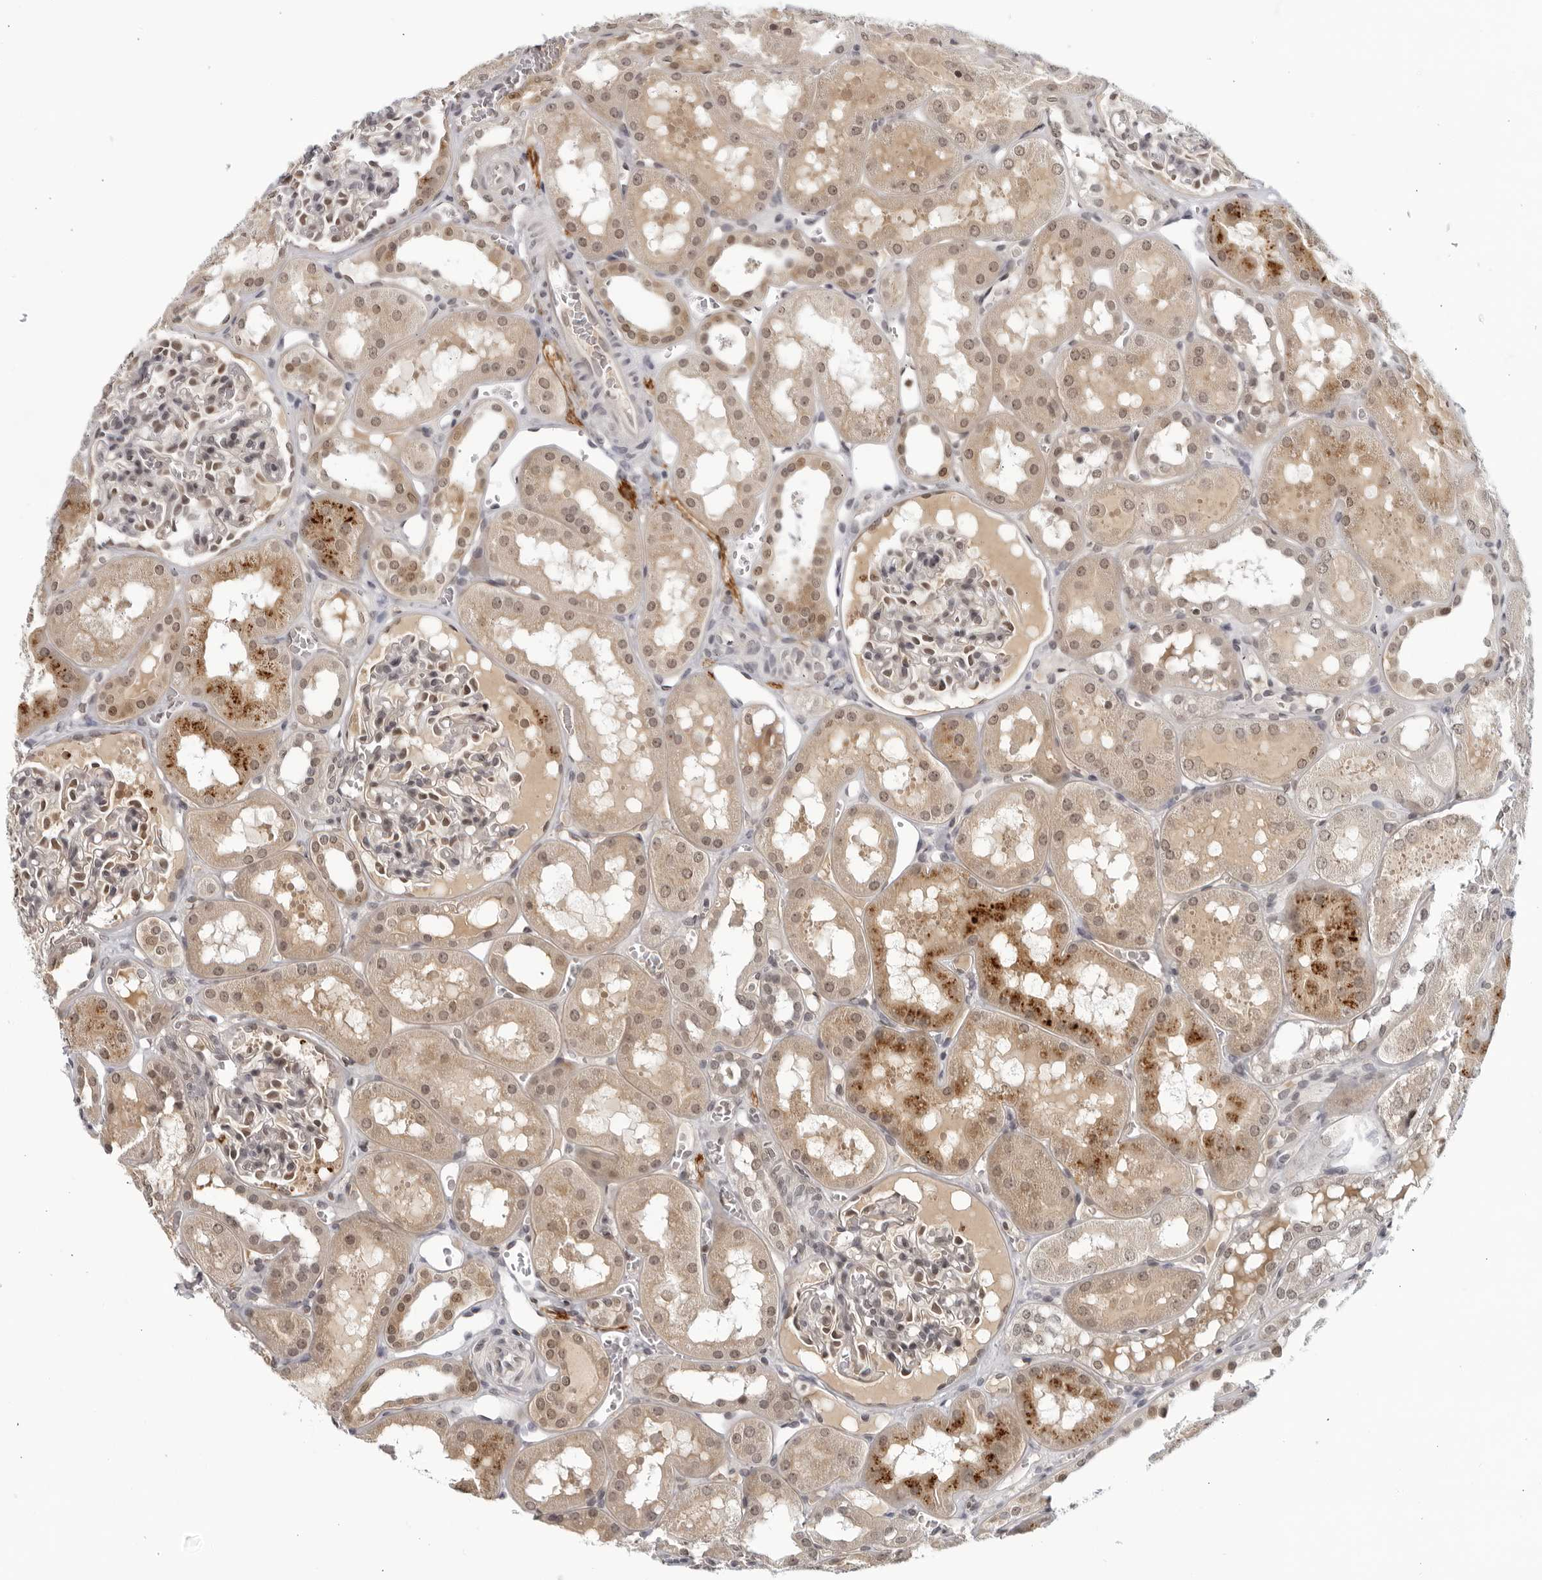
{"staining": {"intensity": "moderate", "quantity": "25%-75%", "location": "nuclear"}, "tissue": "kidney", "cell_type": "Cells in glomeruli", "image_type": "normal", "snomed": [{"axis": "morphology", "description": "Normal tissue, NOS"}, {"axis": "topography", "description": "Kidney"}, {"axis": "topography", "description": "Urinary bladder"}], "caption": "Benign kidney was stained to show a protein in brown. There is medium levels of moderate nuclear expression in about 25%-75% of cells in glomeruli.", "gene": "CC2D1B", "patient": {"sex": "male", "age": 16}}